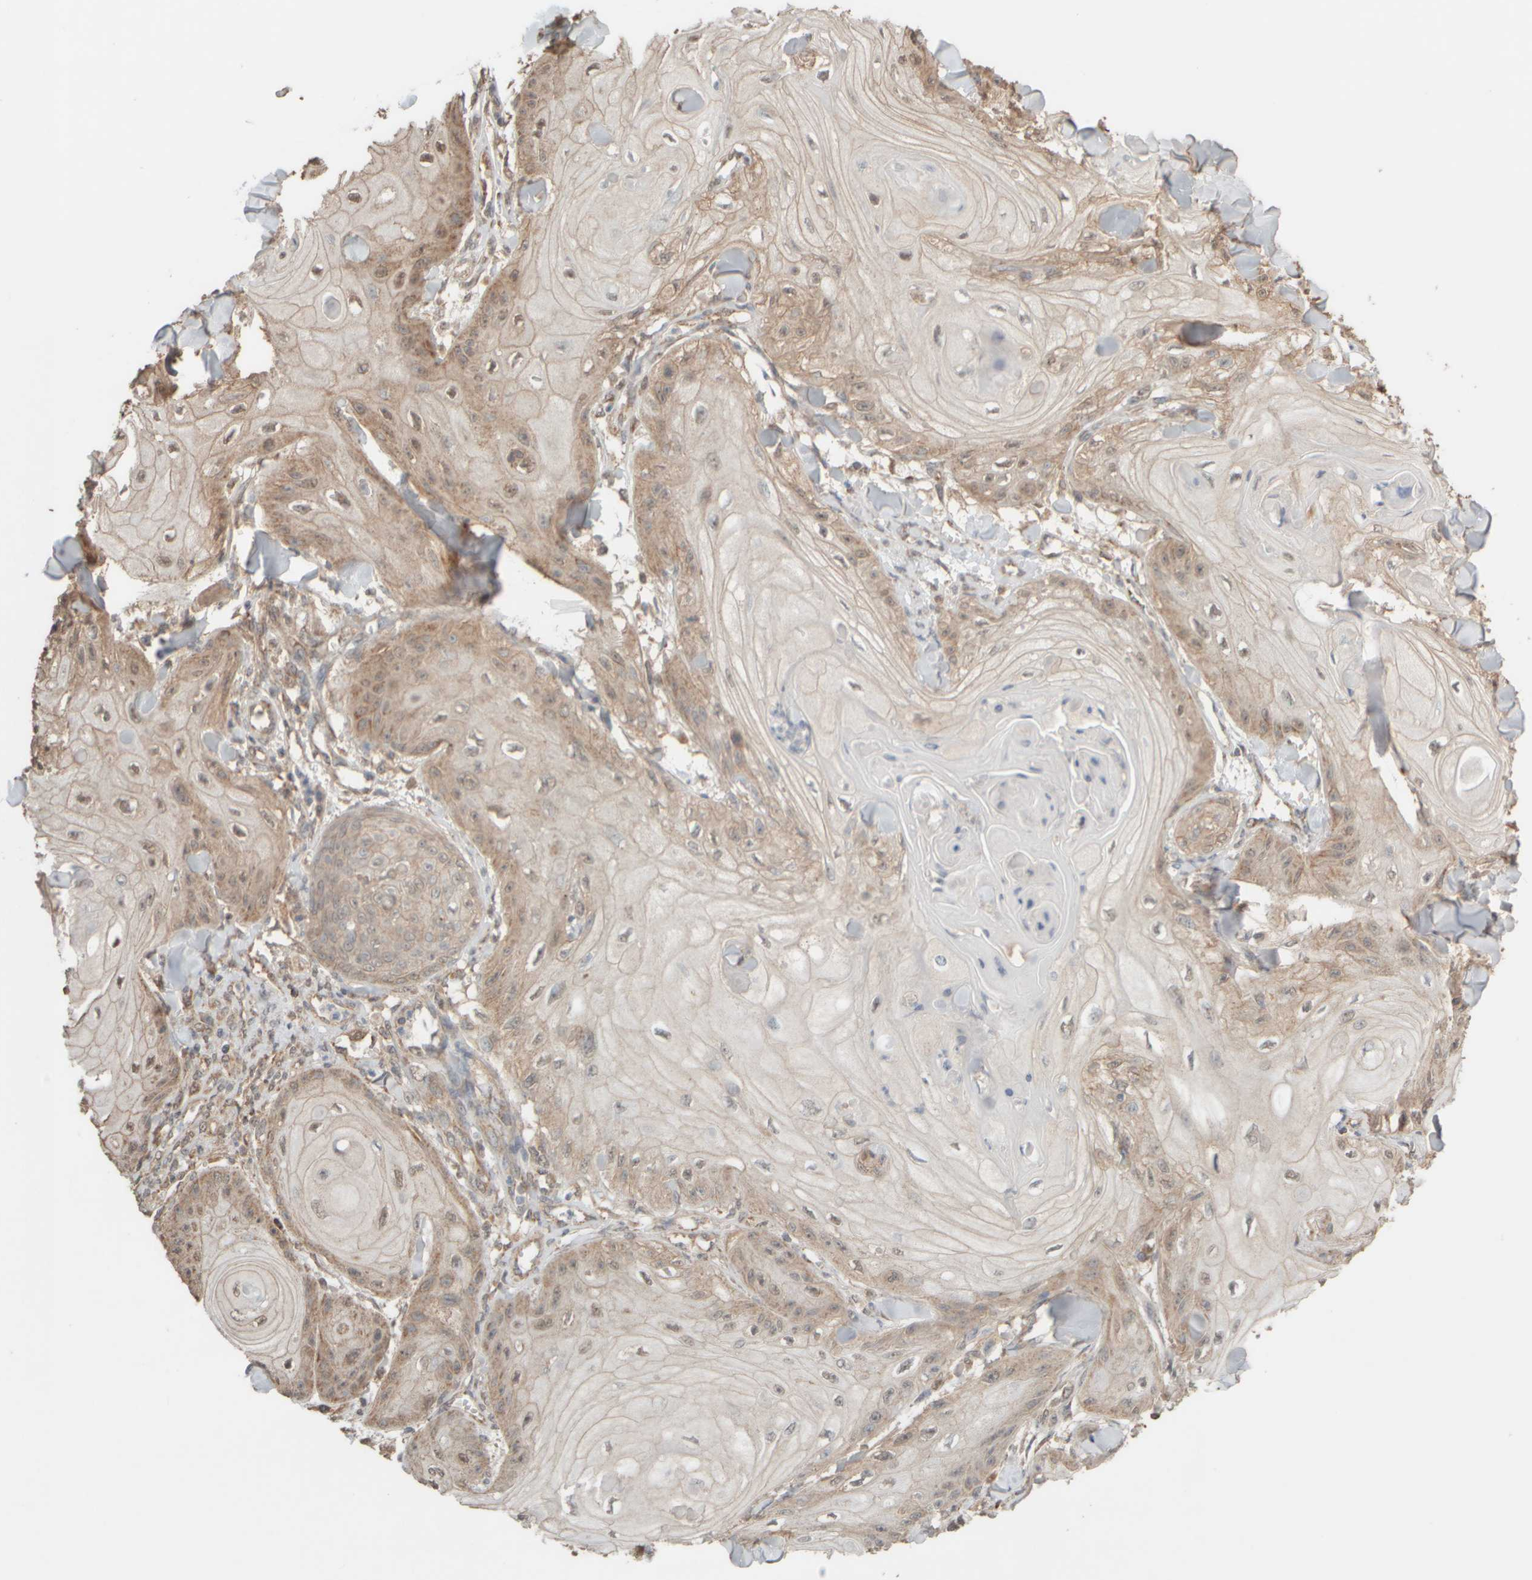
{"staining": {"intensity": "weak", "quantity": "25%-75%", "location": "cytoplasmic/membranous"}, "tissue": "skin cancer", "cell_type": "Tumor cells", "image_type": "cancer", "snomed": [{"axis": "morphology", "description": "Squamous cell carcinoma, NOS"}, {"axis": "topography", "description": "Skin"}], "caption": "Squamous cell carcinoma (skin) was stained to show a protein in brown. There is low levels of weak cytoplasmic/membranous expression in about 25%-75% of tumor cells.", "gene": "EIF2B3", "patient": {"sex": "male", "age": 74}}